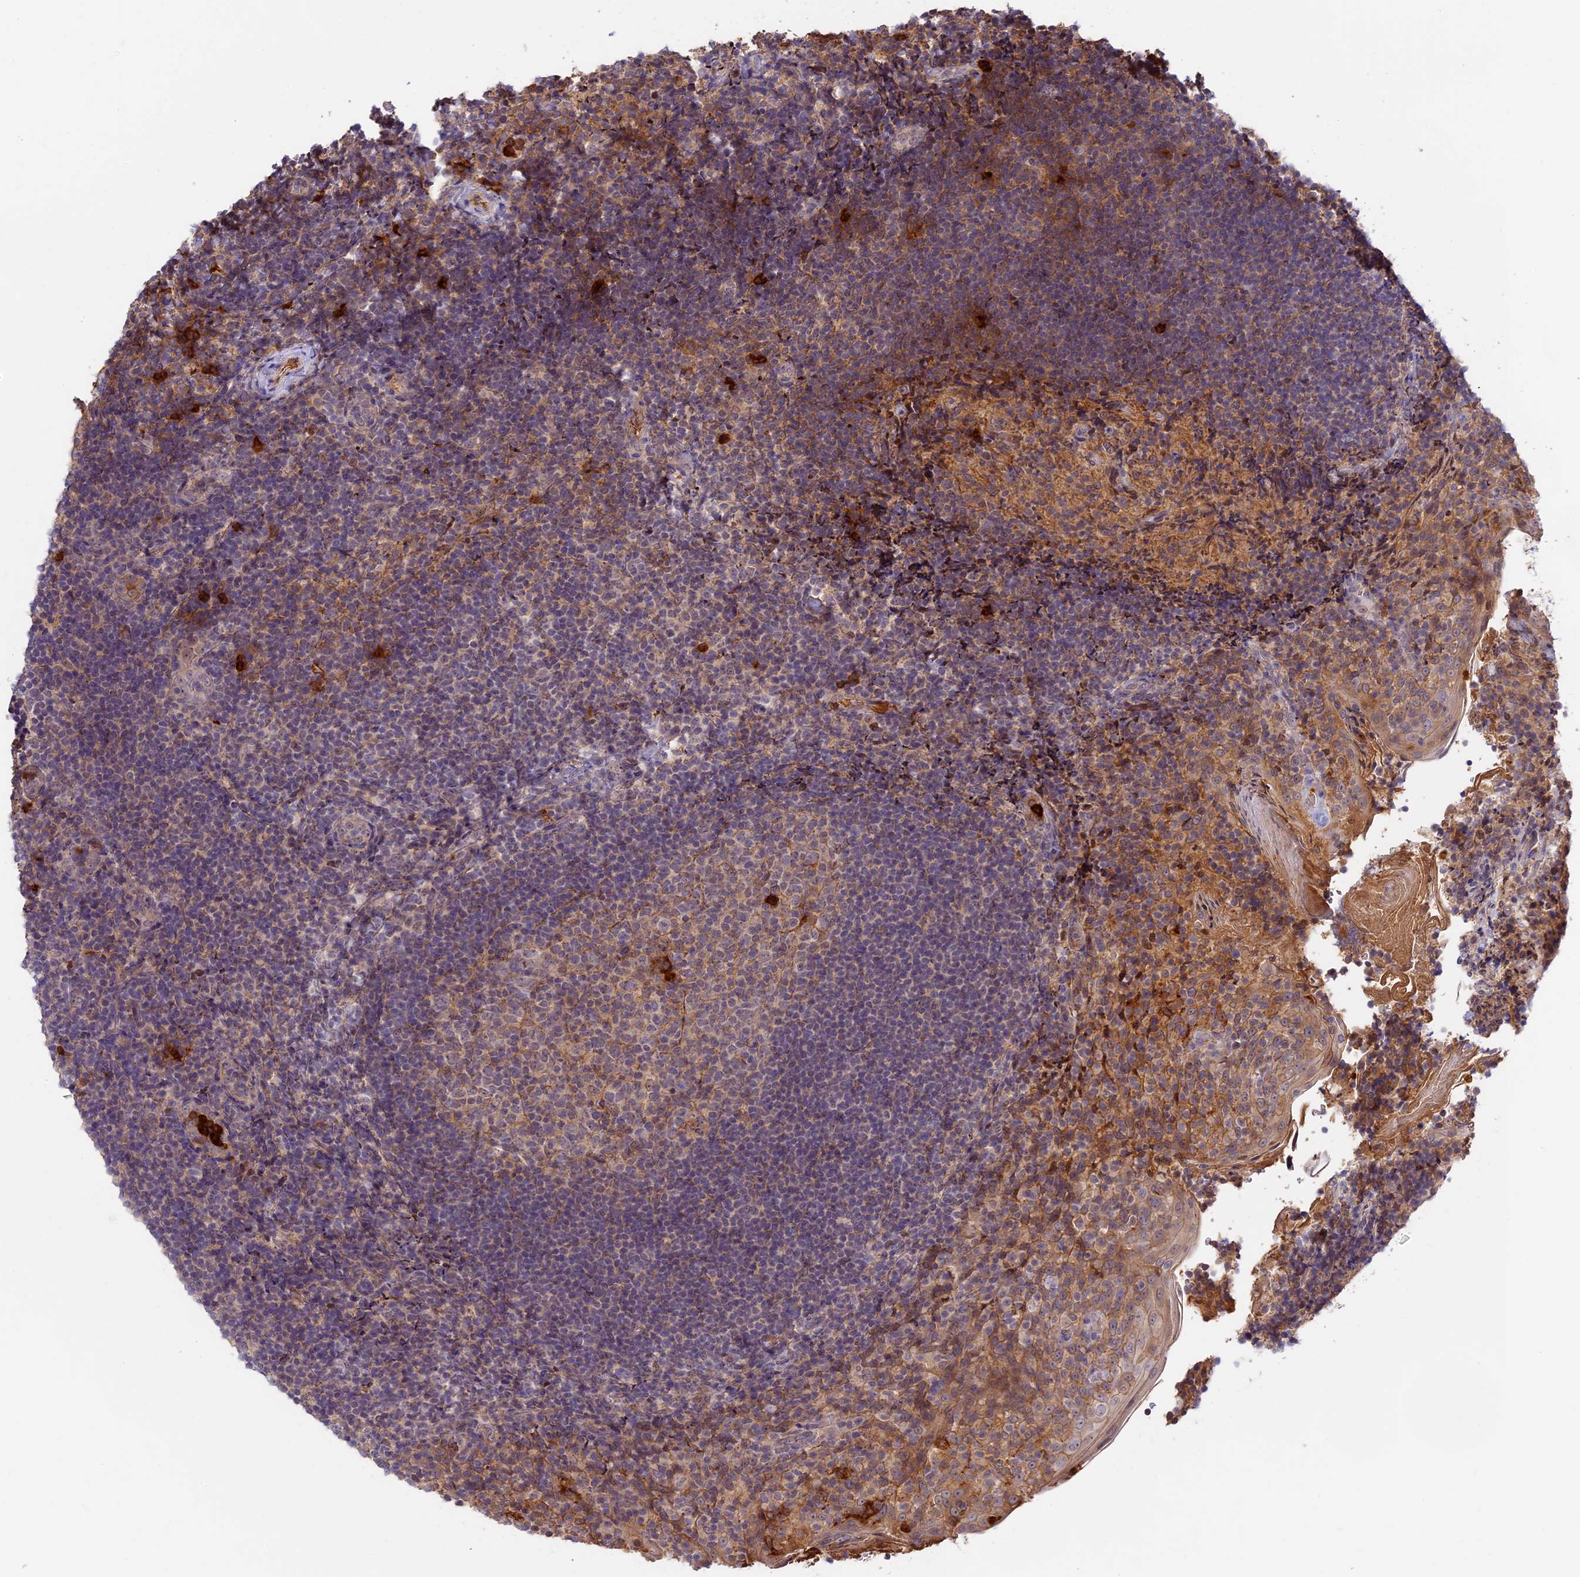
{"staining": {"intensity": "weak", "quantity": "25%-75%", "location": "cytoplasmic/membranous"}, "tissue": "tonsil", "cell_type": "Germinal center cells", "image_type": "normal", "snomed": [{"axis": "morphology", "description": "Normal tissue, NOS"}, {"axis": "topography", "description": "Tonsil"}], "caption": "A brown stain labels weak cytoplasmic/membranous staining of a protein in germinal center cells of unremarkable human tonsil. (DAB (3,3'-diaminobenzidine) IHC with brightfield microscopy, high magnification).", "gene": "ADGRD1", "patient": {"sex": "female", "age": 10}}